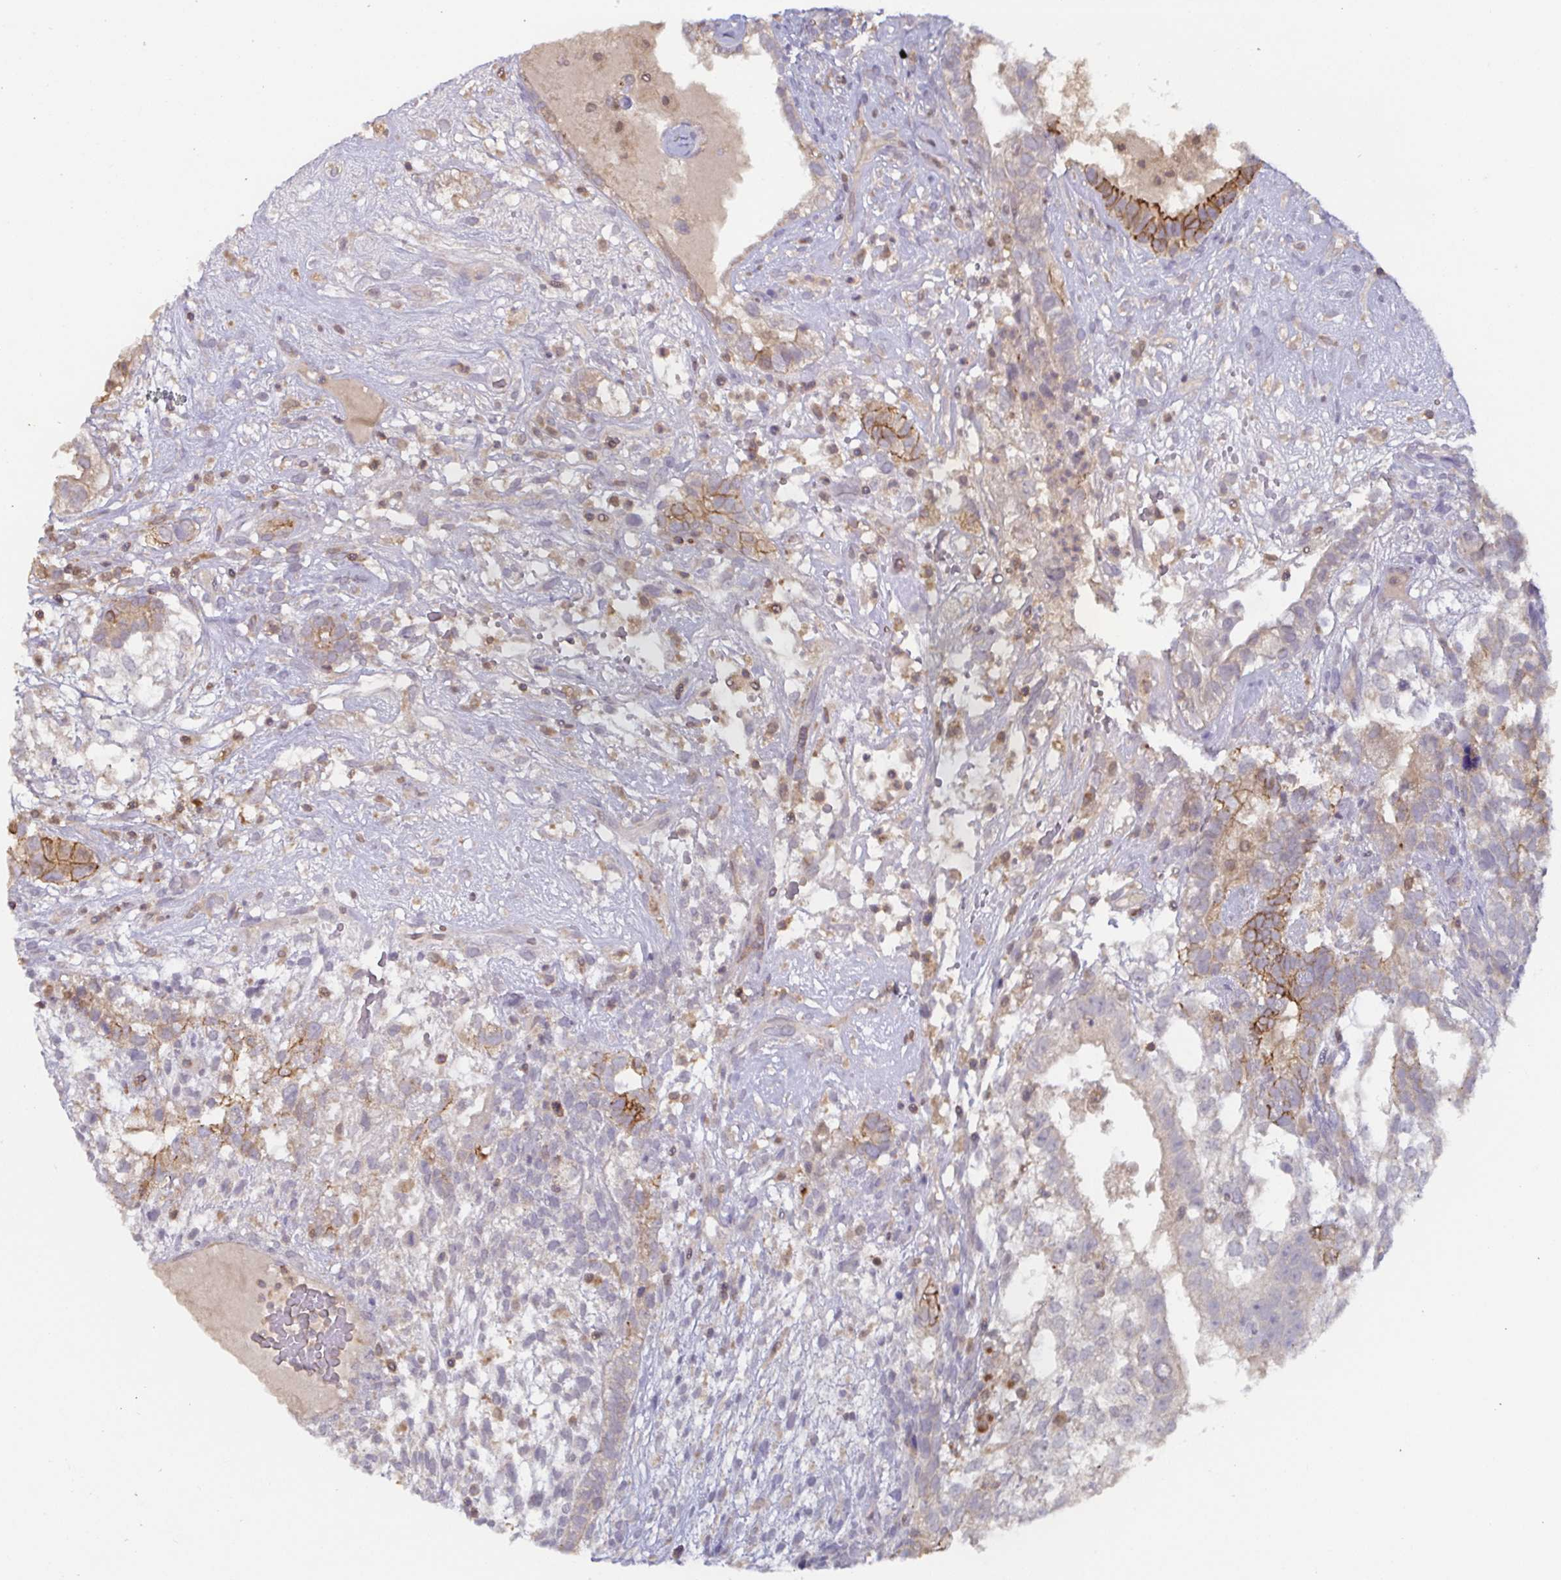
{"staining": {"intensity": "moderate", "quantity": "<25%", "location": "cytoplasmic/membranous"}, "tissue": "testis cancer", "cell_type": "Tumor cells", "image_type": "cancer", "snomed": [{"axis": "morphology", "description": "Seminoma, NOS"}, {"axis": "morphology", "description": "Carcinoma, Embryonal, NOS"}, {"axis": "topography", "description": "Testis"}], "caption": "Immunohistochemical staining of human testis cancer shows low levels of moderate cytoplasmic/membranous protein expression in about <25% of tumor cells.", "gene": "CDH18", "patient": {"sex": "male", "age": 41}}